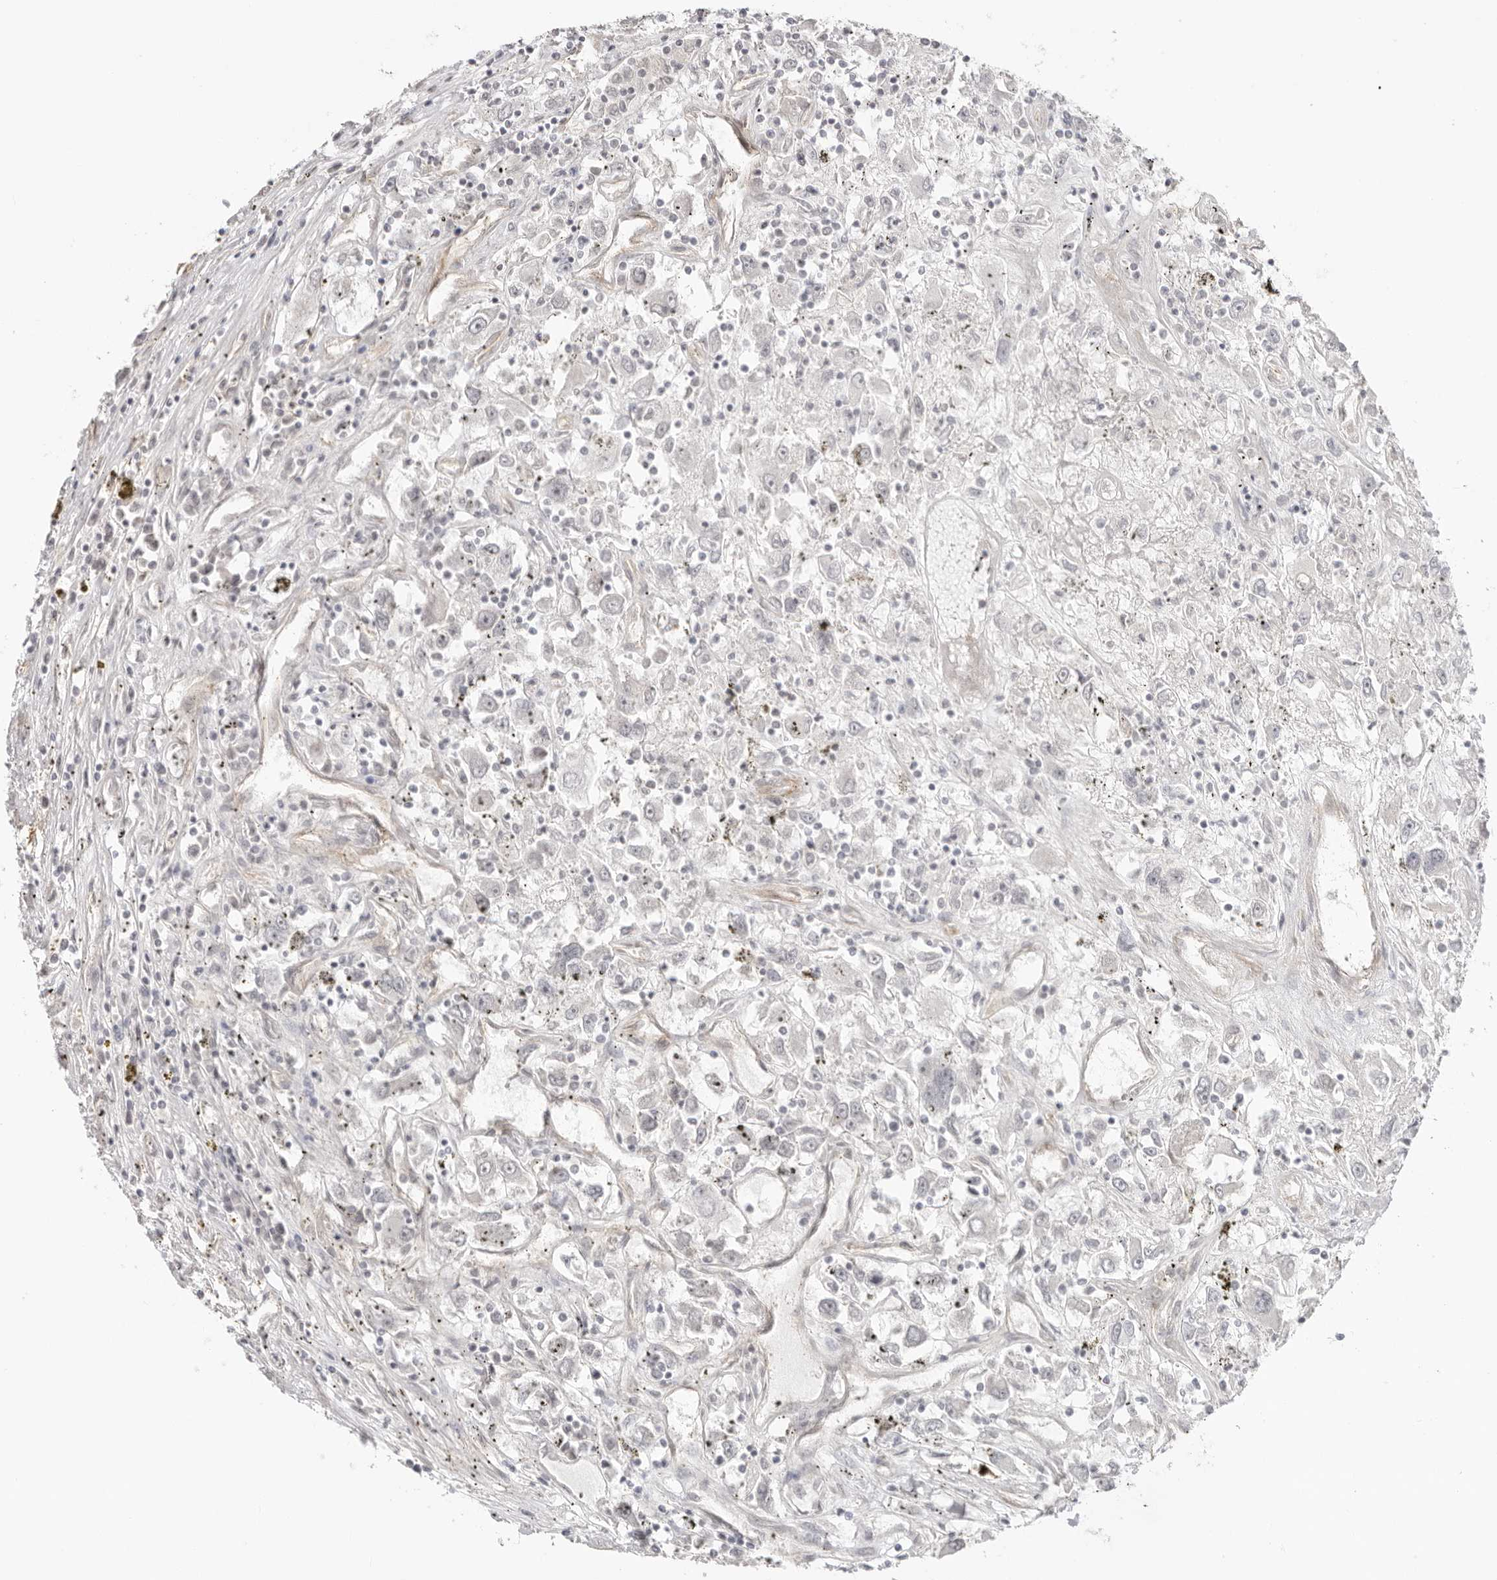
{"staining": {"intensity": "negative", "quantity": "none", "location": "none"}, "tissue": "renal cancer", "cell_type": "Tumor cells", "image_type": "cancer", "snomed": [{"axis": "morphology", "description": "Adenocarcinoma, NOS"}, {"axis": "topography", "description": "Kidney"}], "caption": "Immunohistochemical staining of adenocarcinoma (renal) exhibits no significant staining in tumor cells.", "gene": "TRAPPC3", "patient": {"sex": "female", "age": 52}}